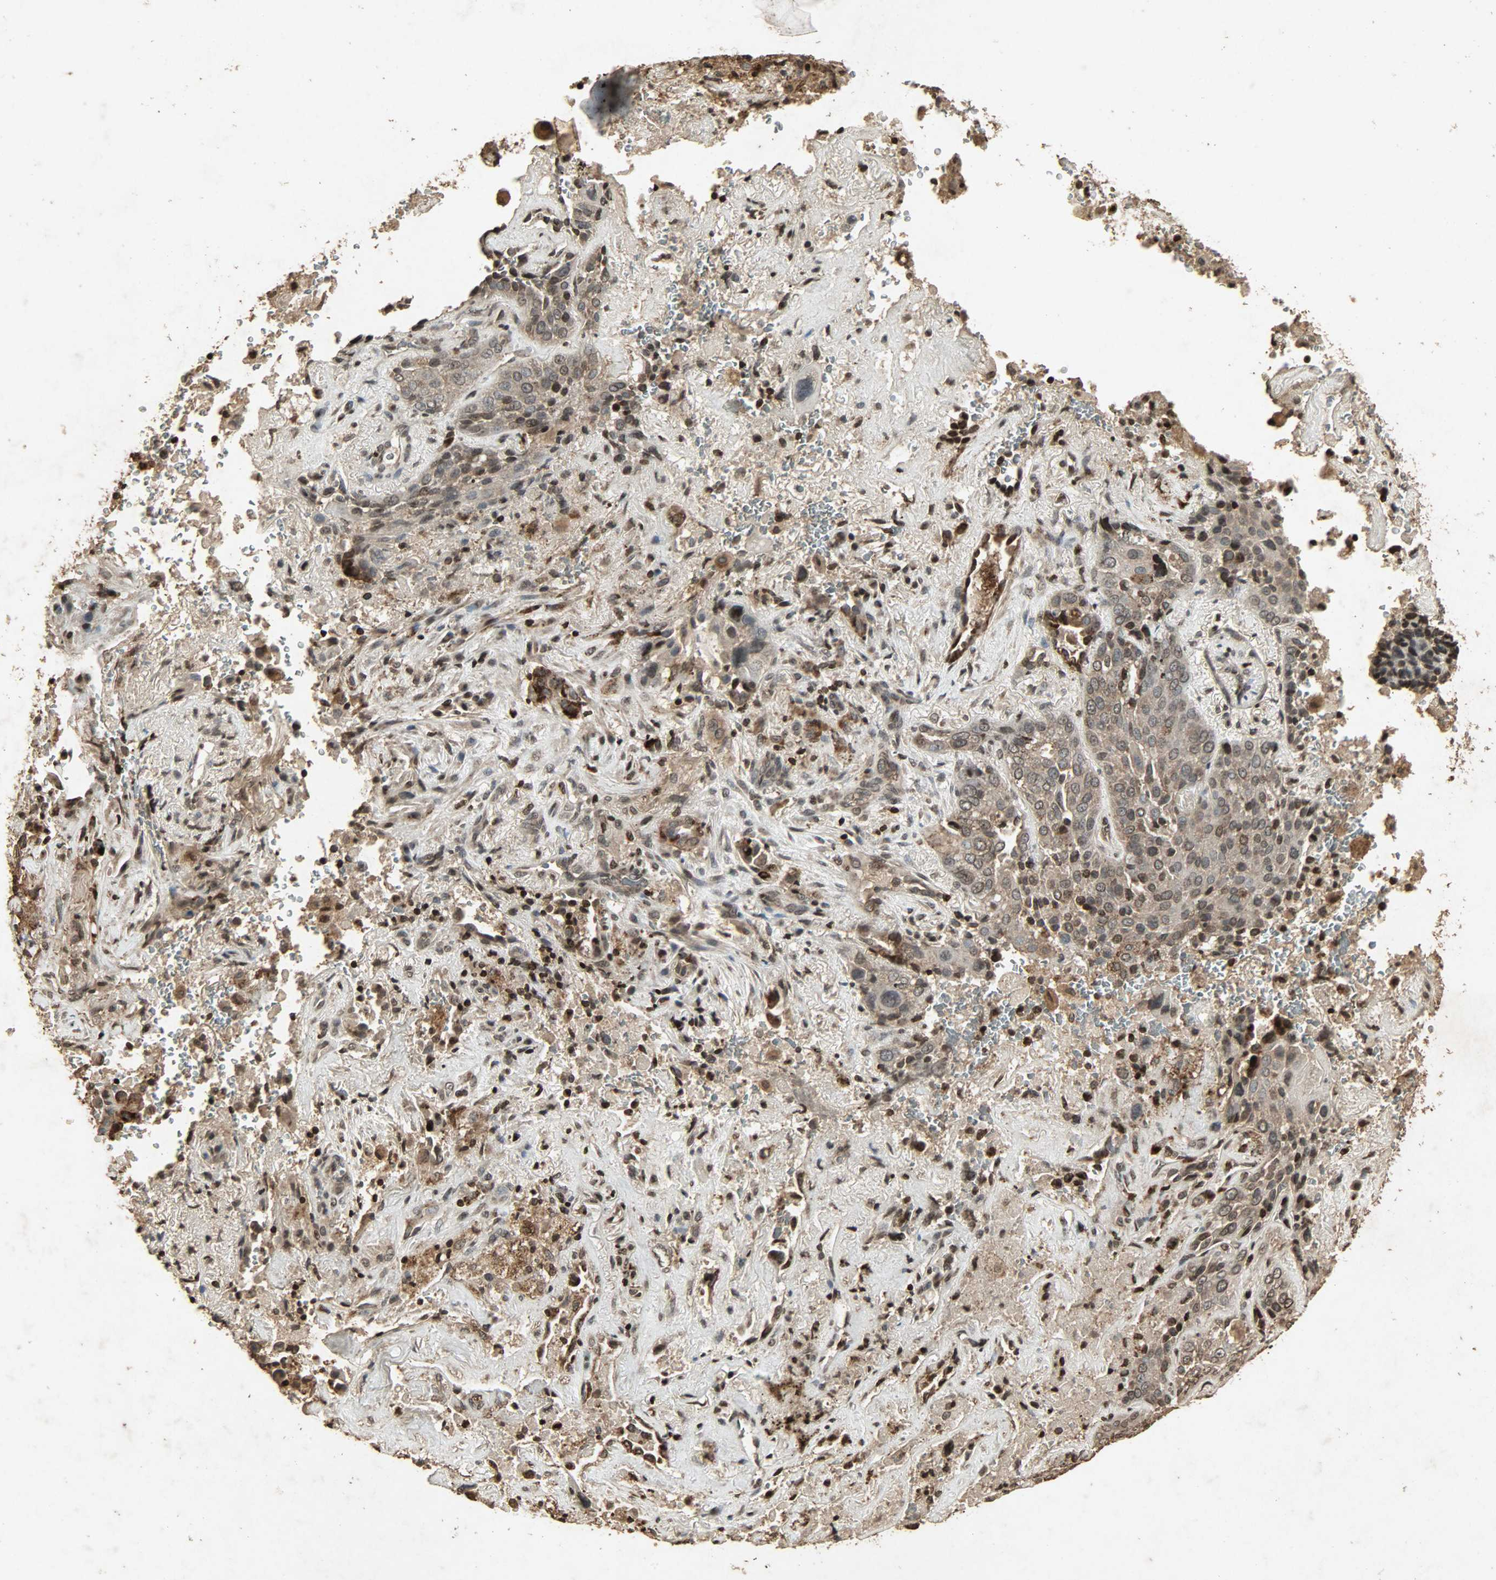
{"staining": {"intensity": "weak", "quantity": ">75%", "location": "cytoplasmic/membranous,nuclear"}, "tissue": "lung cancer", "cell_type": "Tumor cells", "image_type": "cancer", "snomed": [{"axis": "morphology", "description": "Squamous cell carcinoma, NOS"}, {"axis": "topography", "description": "Lung"}], "caption": "A brown stain shows weak cytoplasmic/membranous and nuclear staining of a protein in lung cancer (squamous cell carcinoma) tumor cells.", "gene": "PPP3R1", "patient": {"sex": "male", "age": 54}}